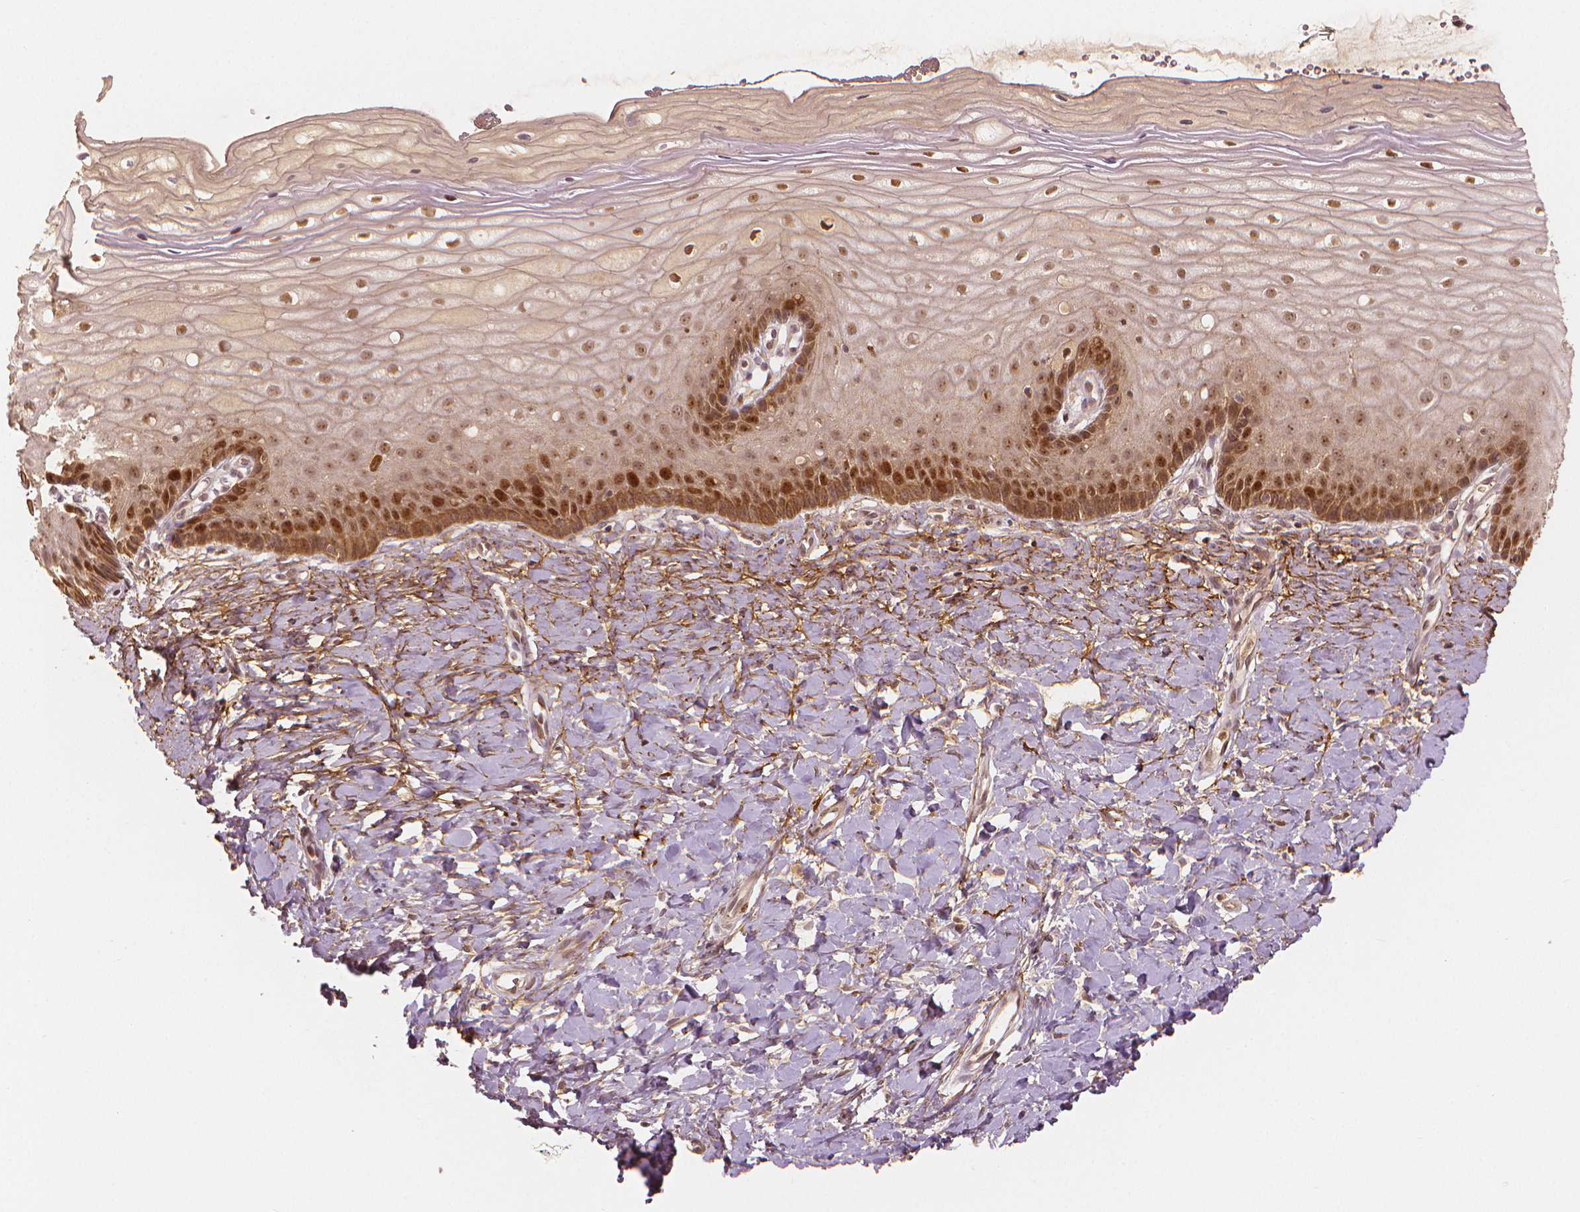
{"staining": {"intensity": "moderate", "quantity": ">75%", "location": "nuclear"}, "tissue": "cervix", "cell_type": "Glandular cells", "image_type": "normal", "snomed": [{"axis": "morphology", "description": "Normal tissue, NOS"}, {"axis": "topography", "description": "Cervix"}], "caption": "IHC image of benign cervix: cervix stained using IHC shows medium levels of moderate protein expression localized specifically in the nuclear of glandular cells, appearing as a nuclear brown color.", "gene": "NSD2", "patient": {"sex": "female", "age": 37}}